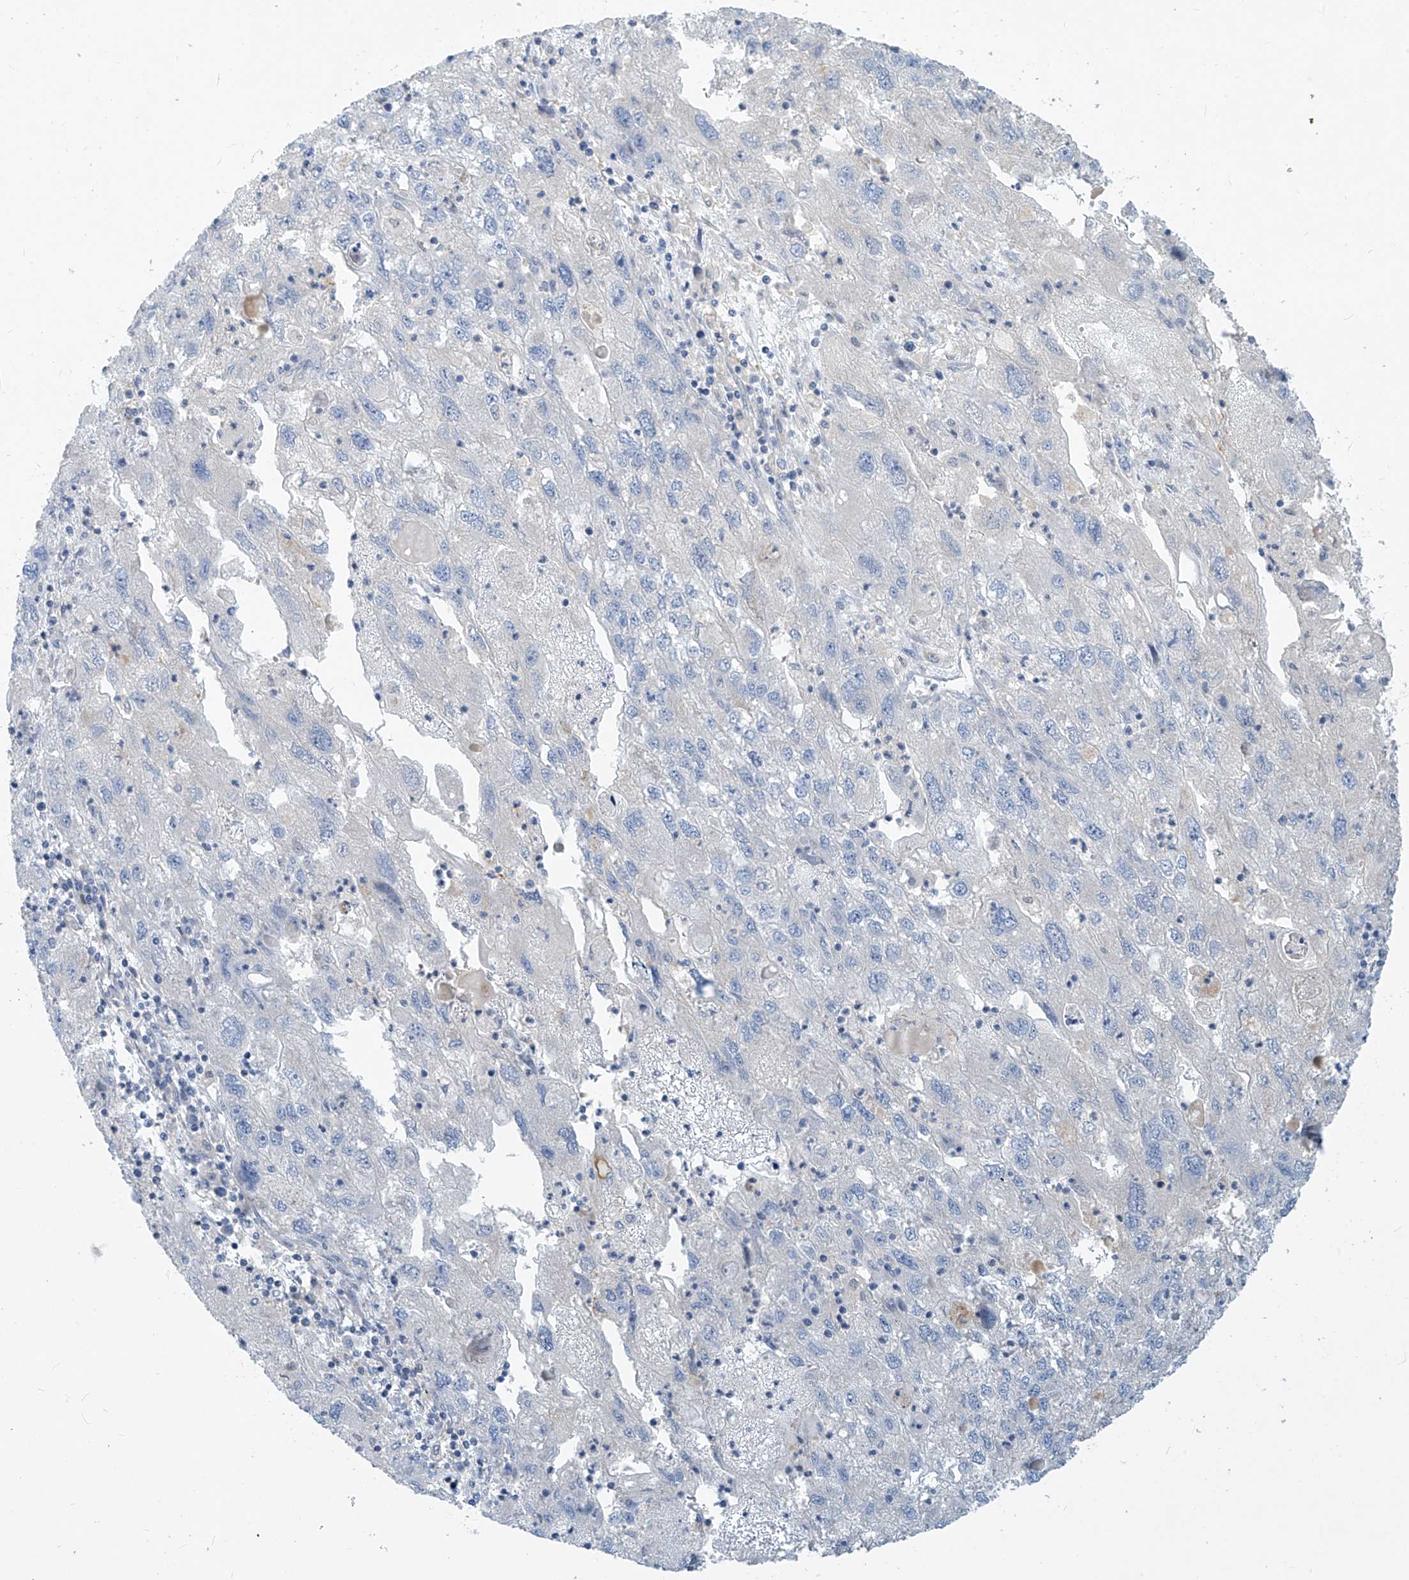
{"staining": {"intensity": "negative", "quantity": "none", "location": "none"}, "tissue": "endometrial cancer", "cell_type": "Tumor cells", "image_type": "cancer", "snomed": [{"axis": "morphology", "description": "Adenocarcinoma, NOS"}, {"axis": "topography", "description": "Endometrium"}], "caption": "High power microscopy image of an IHC histopathology image of endometrial cancer, revealing no significant staining in tumor cells.", "gene": "DGKQ", "patient": {"sex": "female", "age": 49}}